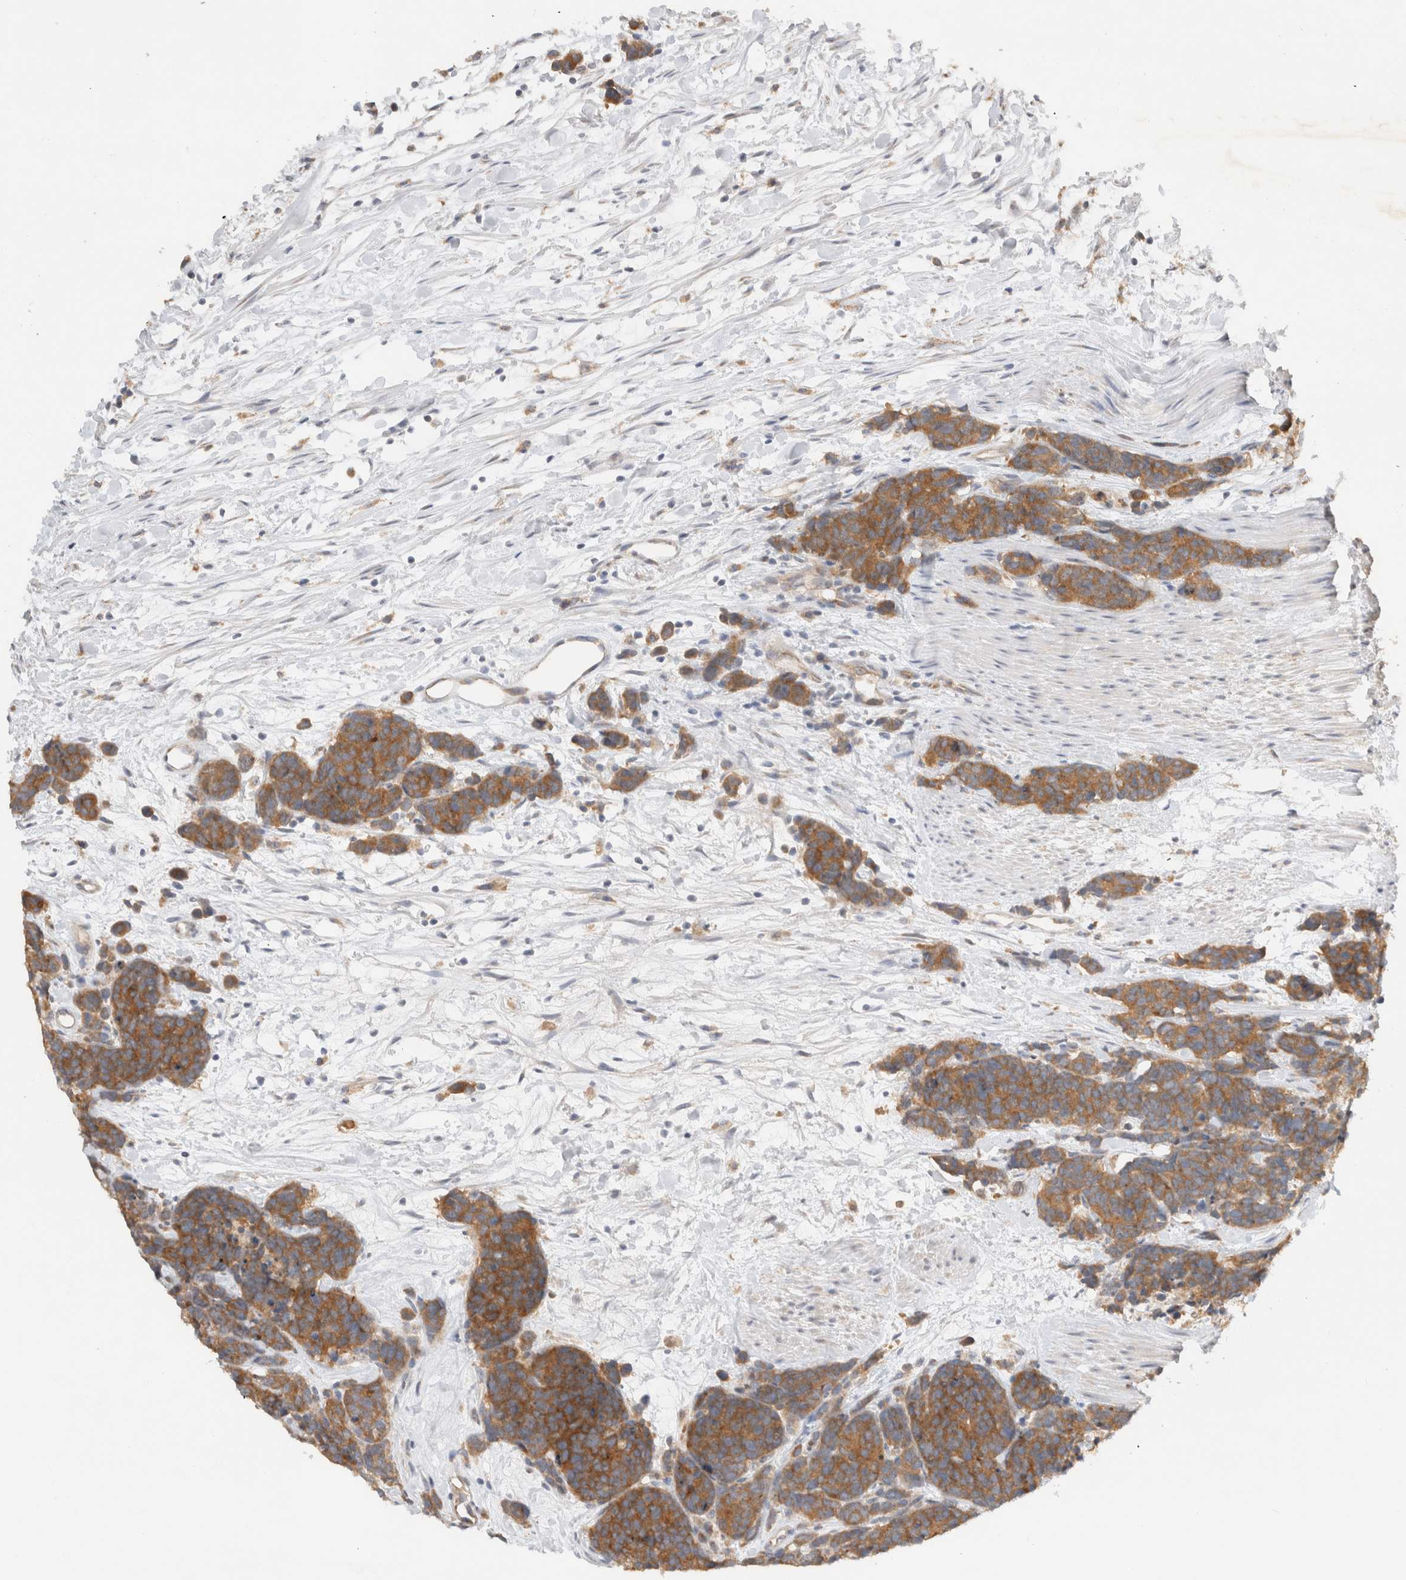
{"staining": {"intensity": "moderate", "quantity": ">75%", "location": "cytoplasmic/membranous"}, "tissue": "carcinoid", "cell_type": "Tumor cells", "image_type": "cancer", "snomed": [{"axis": "morphology", "description": "Carcinoma, NOS"}, {"axis": "morphology", "description": "Carcinoid, malignant, NOS"}, {"axis": "topography", "description": "Urinary bladder"}], "caption": "Carcinoid stained with a protein marker reveals moderate staining in tumor cells.", "gene": "NEDD4L", "patient": {"sex": "male", "age": 57}}